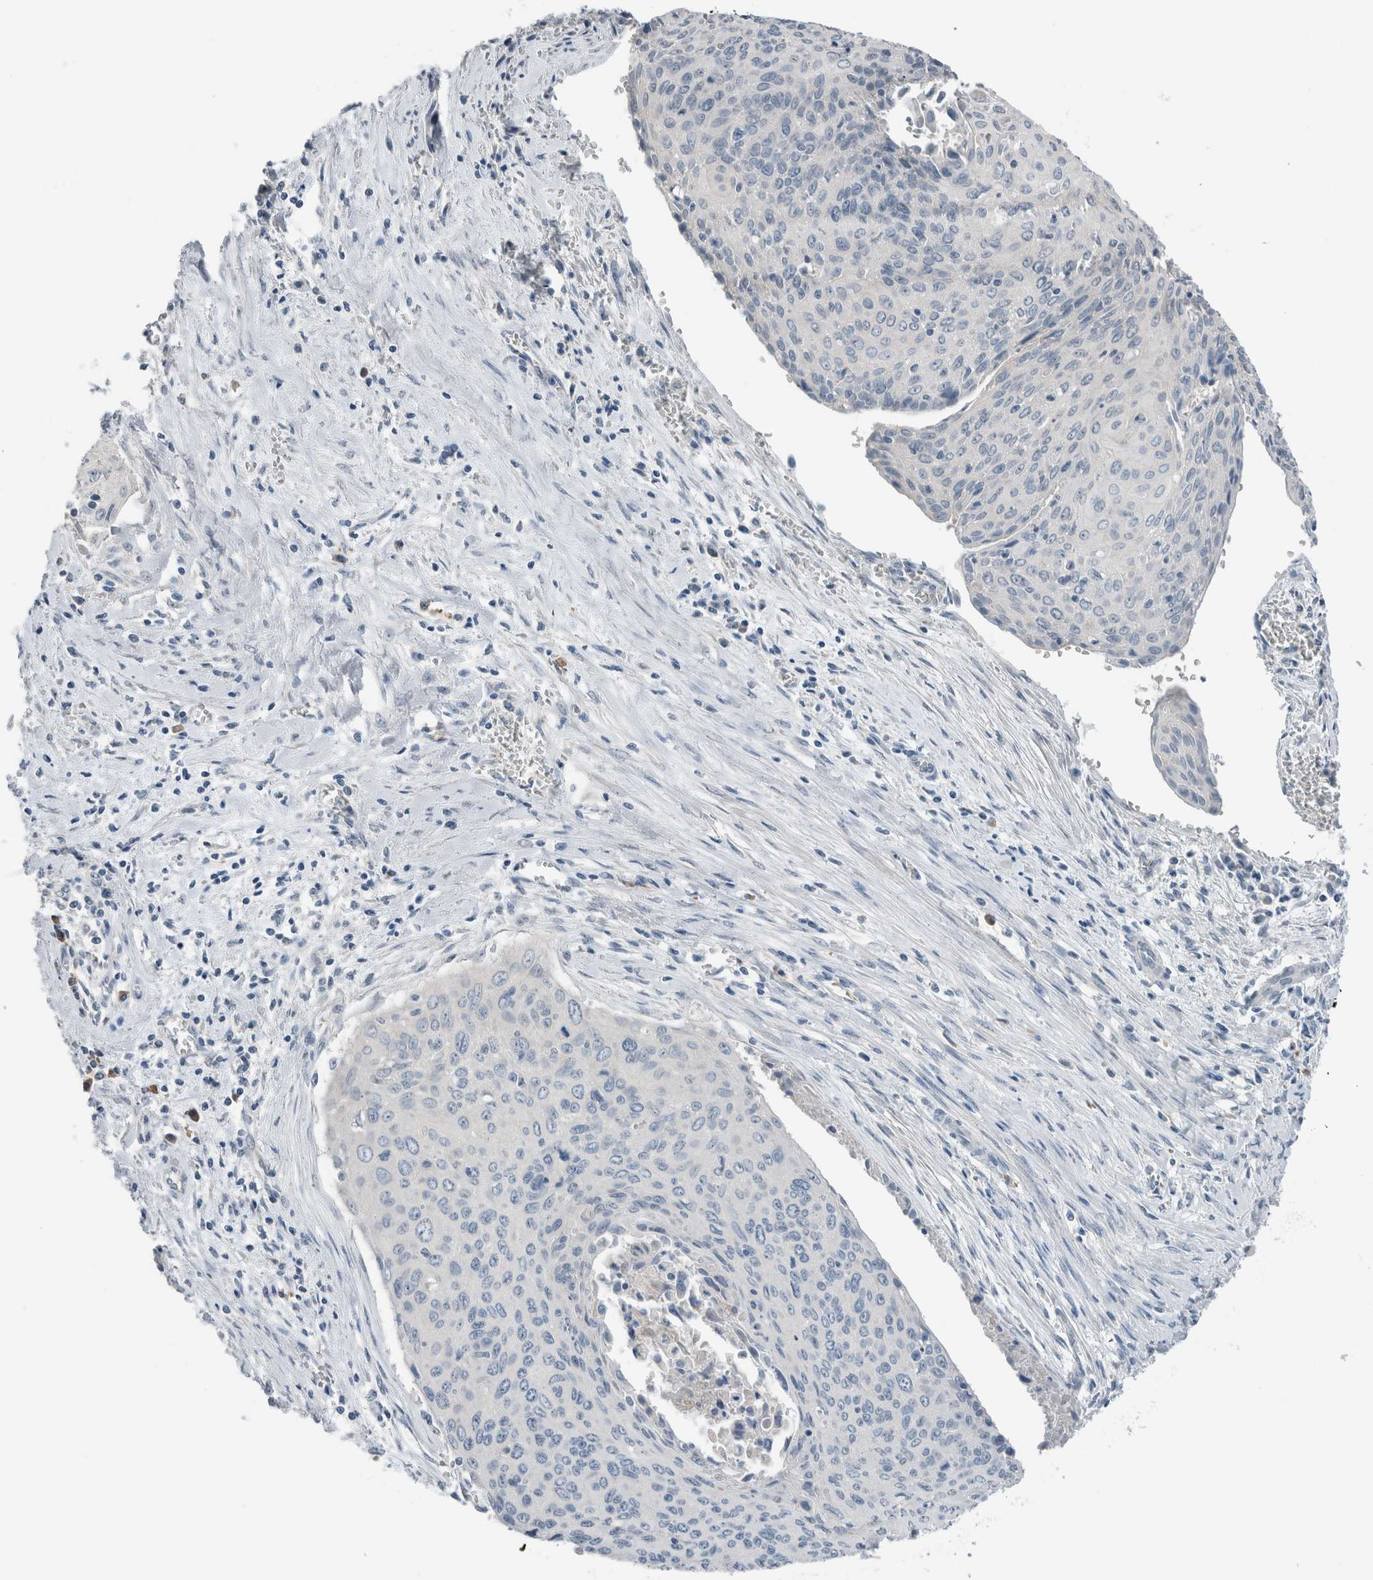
{"staining": {"intensity": "negative", "quantity": "none", "location": "none"}, "tissue": "cervical cancer", "cell_type": "Tumor cells", "image_type": "cancer", "snomed": [{"axis": "morphology", "description": "Squamous cell carcinoma, NOS"}, {"axis": "topography", "description": "Cervix"}], "caption": "This is an immunohistochemistry image of human cervical cancer. There is no expression in tumor cells.", "gene": "DUOX1", "patient": {"sex": "female", "age": 55}}